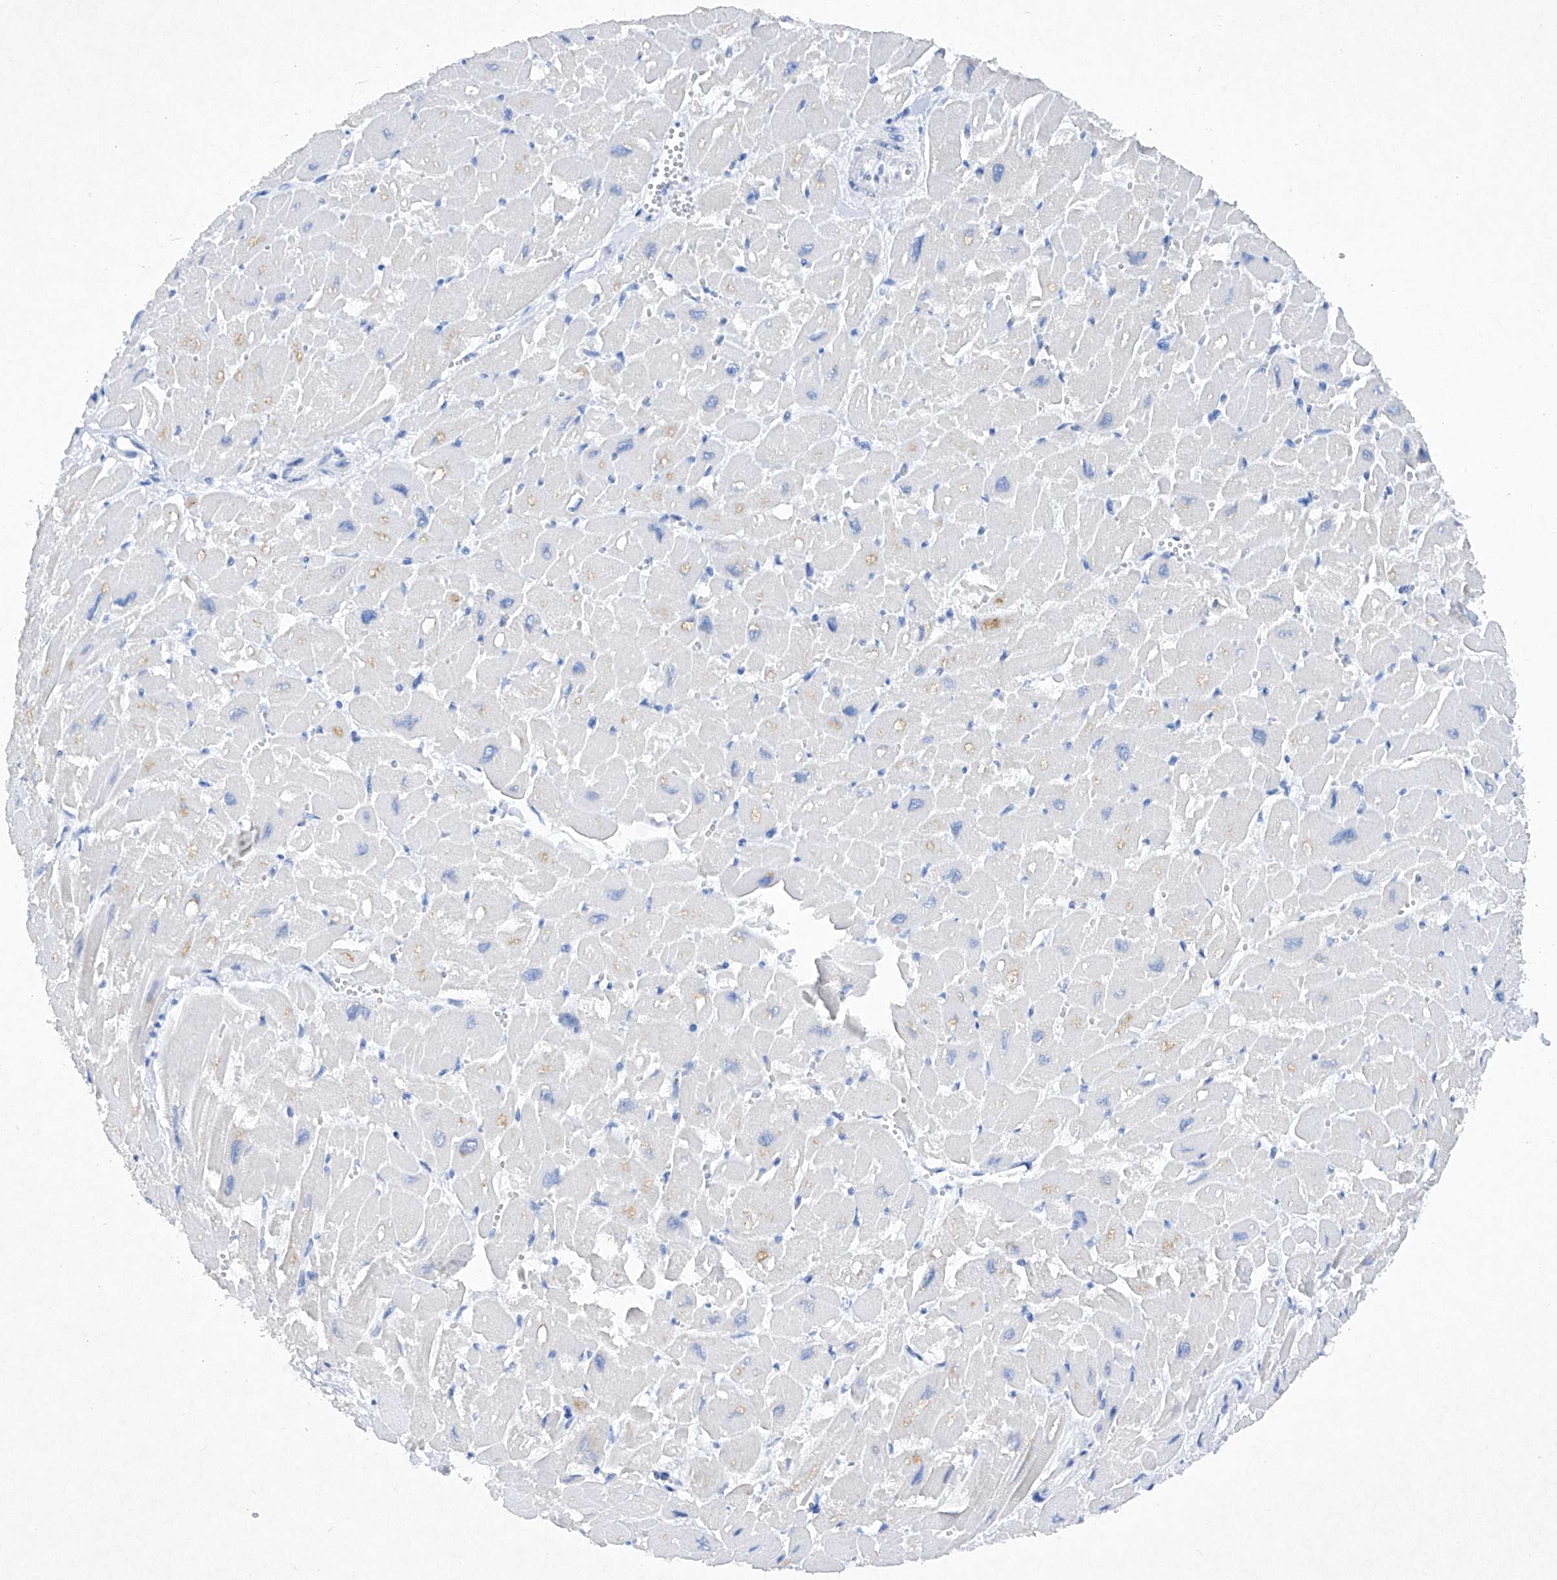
{"staining": {"intensity": "negative", "quantity": "none", "location": "none"}, "tissue": "heart muscle", "cell_type": "Cardiomyocytes", "image_type": "normal", "snomed": [{"axis": "morphology", "description": "Normal tissue, NOS"}, {"axis": "topography", "description": "Heart"}], "caption": "An IHC micrograph of unremarkable heart muscle is shown. There is no staining in cardiomyocytes of heart muscle. The staining was performed using DAB (3,3'-diaminobenzidine) to visualize the protein expression in brown, while the nuclei were stained in blue with hematoxylin (Magnification: 20x).", "gene": "BARX2", "patient": {"sex": "male", "age": 54}}